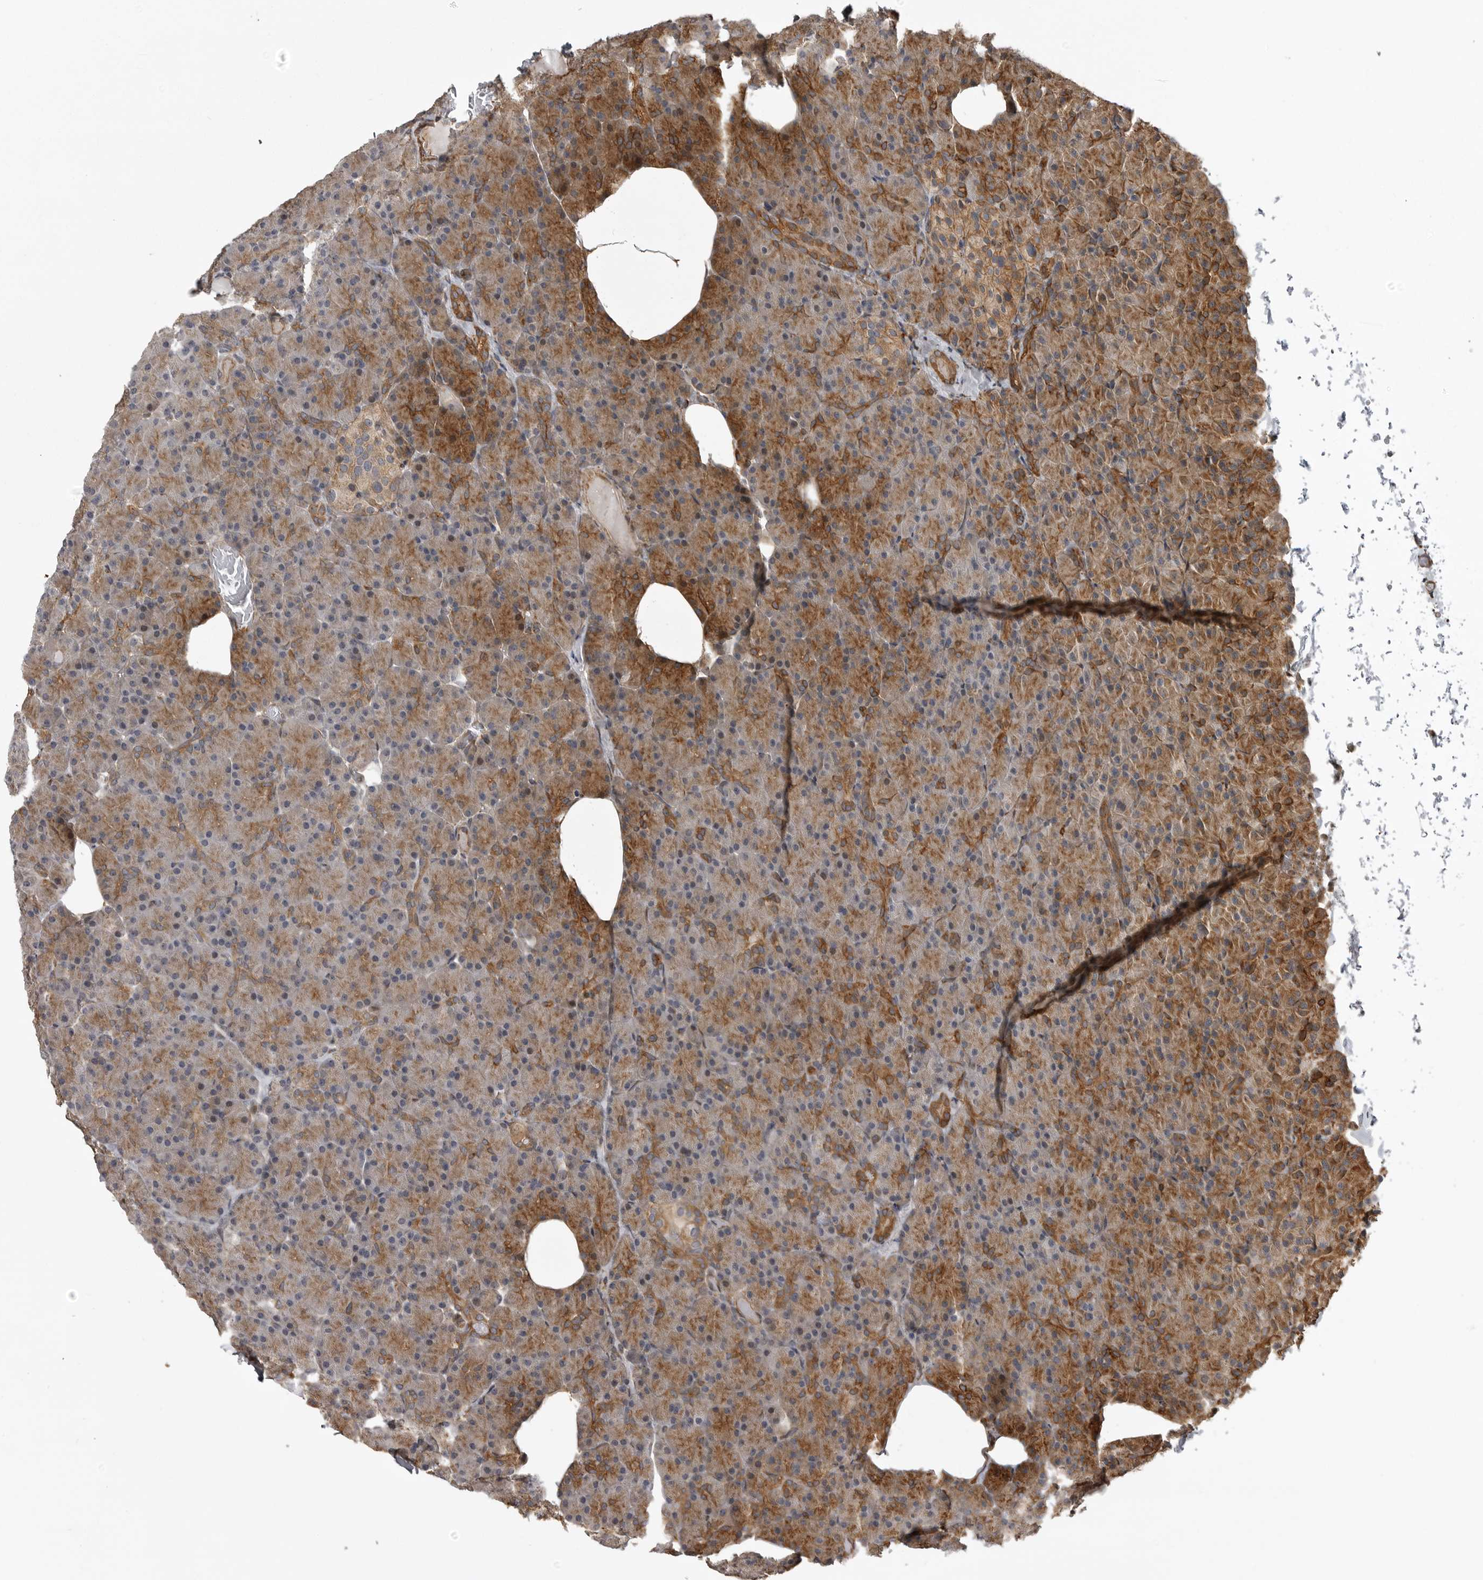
{"staining": {"intensity": "moderate", "quantity": ">75%", "location": "cytoplasmic/membranous"}, "tissue": "pancreas", "cell_type": "Exocrine glandular cells", "image_type": "normal", "snomed": [{"axis": "morphology", "description": "Normal tissue, NOS"}, {"axis": "topography", "description": "Pancreas"}], "caption": "Brown immunohistochemical staining in benign human pancreas demonstrates moderate cytoplasmic/membranous staining in approximately >75% of exocrine glandular cells. (IHC, brightfield microscopy, high magnification).", "gene": "ZNRF1", "patient": {"sex": "female", "age": 43}}